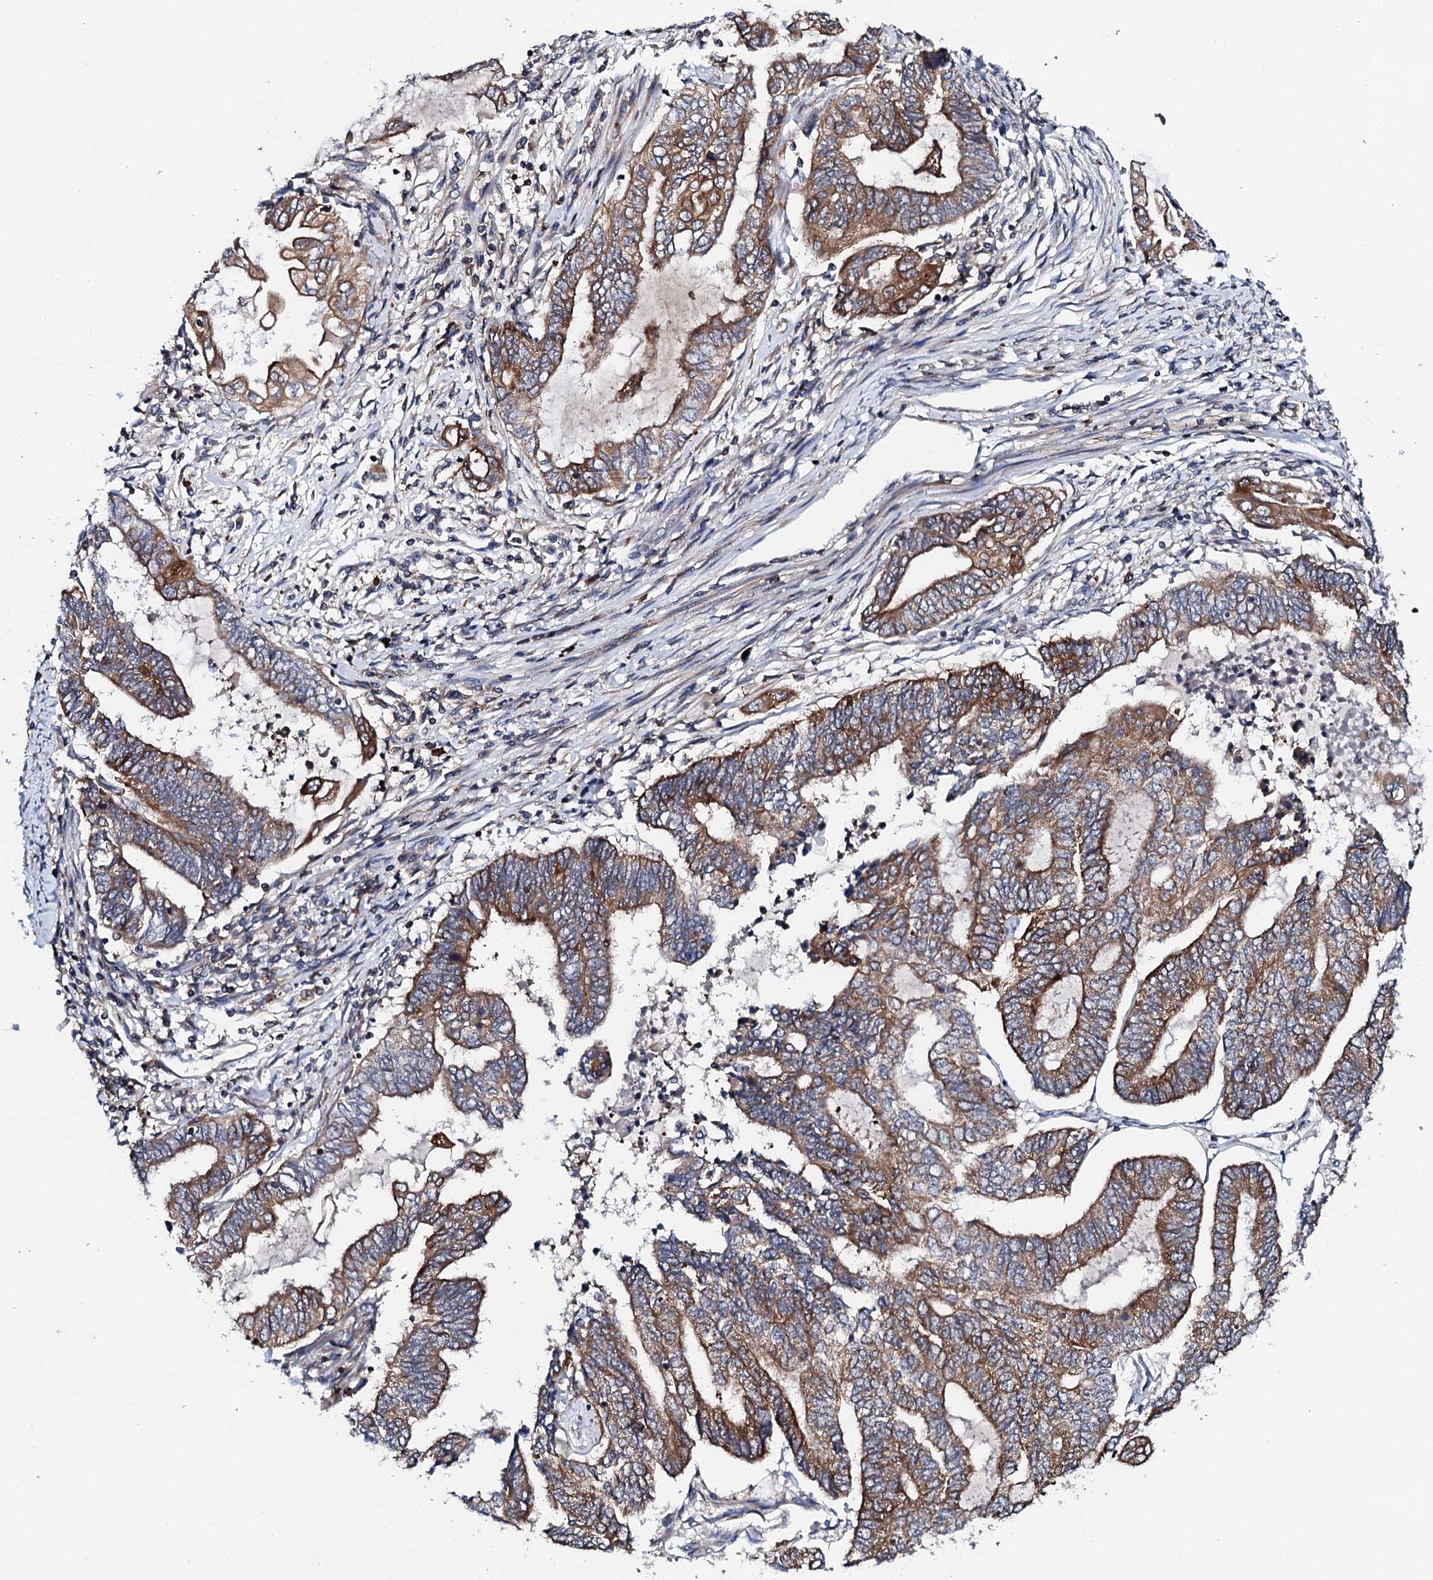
{"staining": {"intensity": "moderate", "quantity": ">75%", "location": "cytoplasmic/membranous"}, "tissue": "endometrial cancer", "cell_type": "Tumor cells", "image_type": "cancer", "snomed": [{"axis": "morphology", "description": "Adenocarcinoma, NOS"}, {"axis": "topography", "description": "Uterus"}, {"axis": "topography", "description": "Endometrium"}], "caption": "High-magnification brightfield microscopy of endometrial adenocarcinoma stained with DAB (3,3'-diaminobenzidine) (brown) and counterstained with hematoxylin (blue). tumor cells exhibit moderate cytoplasmic/membranous staining is seen in about>75% of cells. (DAB (3,3'-diaminobenzidine) = brown stain, brightfield microscopy at high magnification).", "gene": "COG4", "patient": {"sex": "female", "age": 70}}